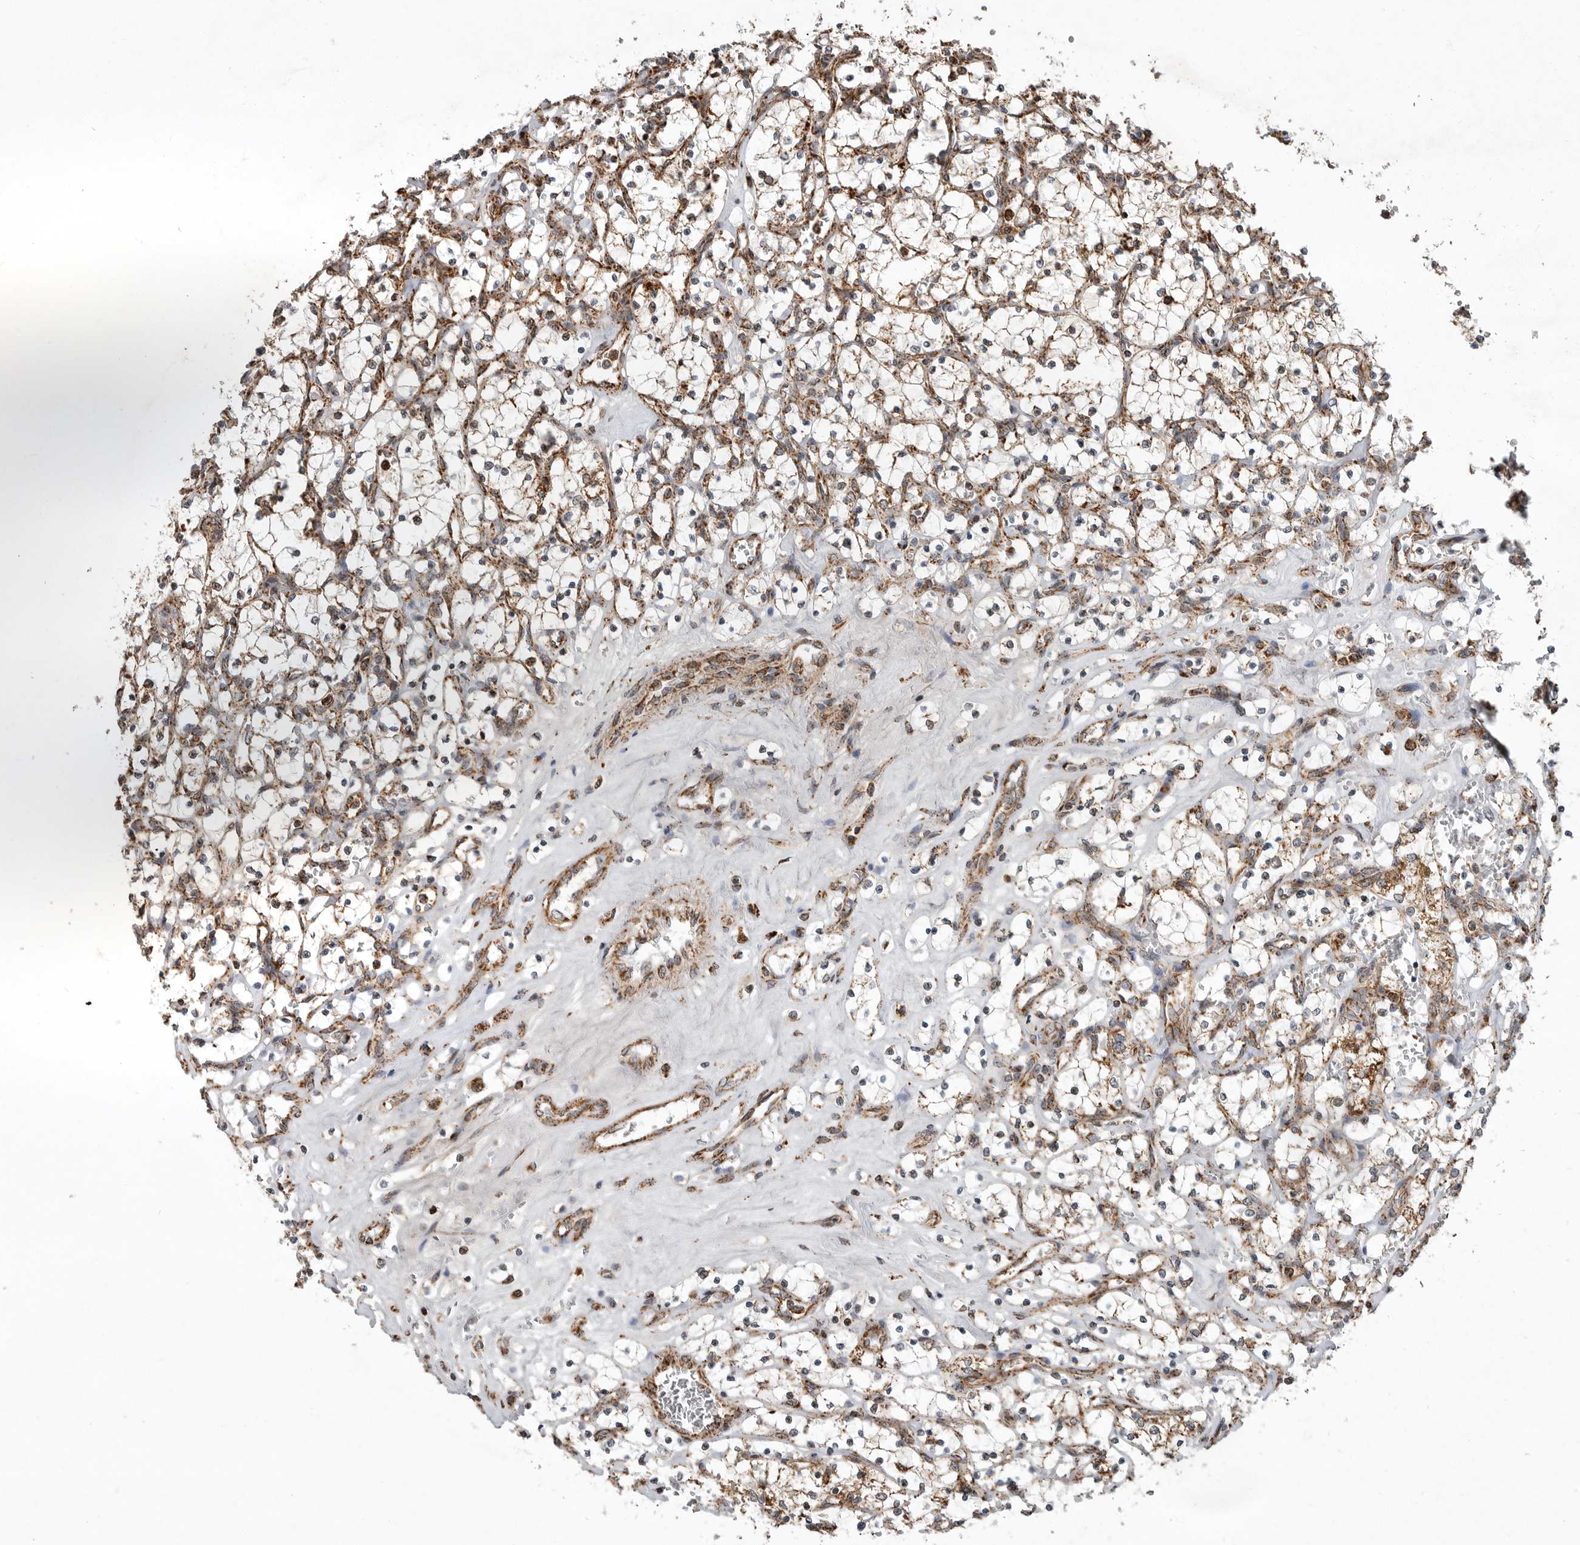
{"staining": {"intensity": "moderate", "quantity": ">75%", "location": "cytoplasmic/membranous"}, "tissue": "renal cancer", "cell_type": "Tumor cells", "image_type": "cancer", "snomed": [{"axis": "morphology", "description": "Adenocarcinoma, NOS"}, {"axis": "topography", "description": "Kidney"}], "caption": "Immunohistochemical staining of human renal cancer (adenocarcinoma) demonstrates moderate cytoplasmic/membranous protein expression in about >75% of tumor cells.", "gene": "GCNT2", "patient": {"sex": "female", "age": 69}}